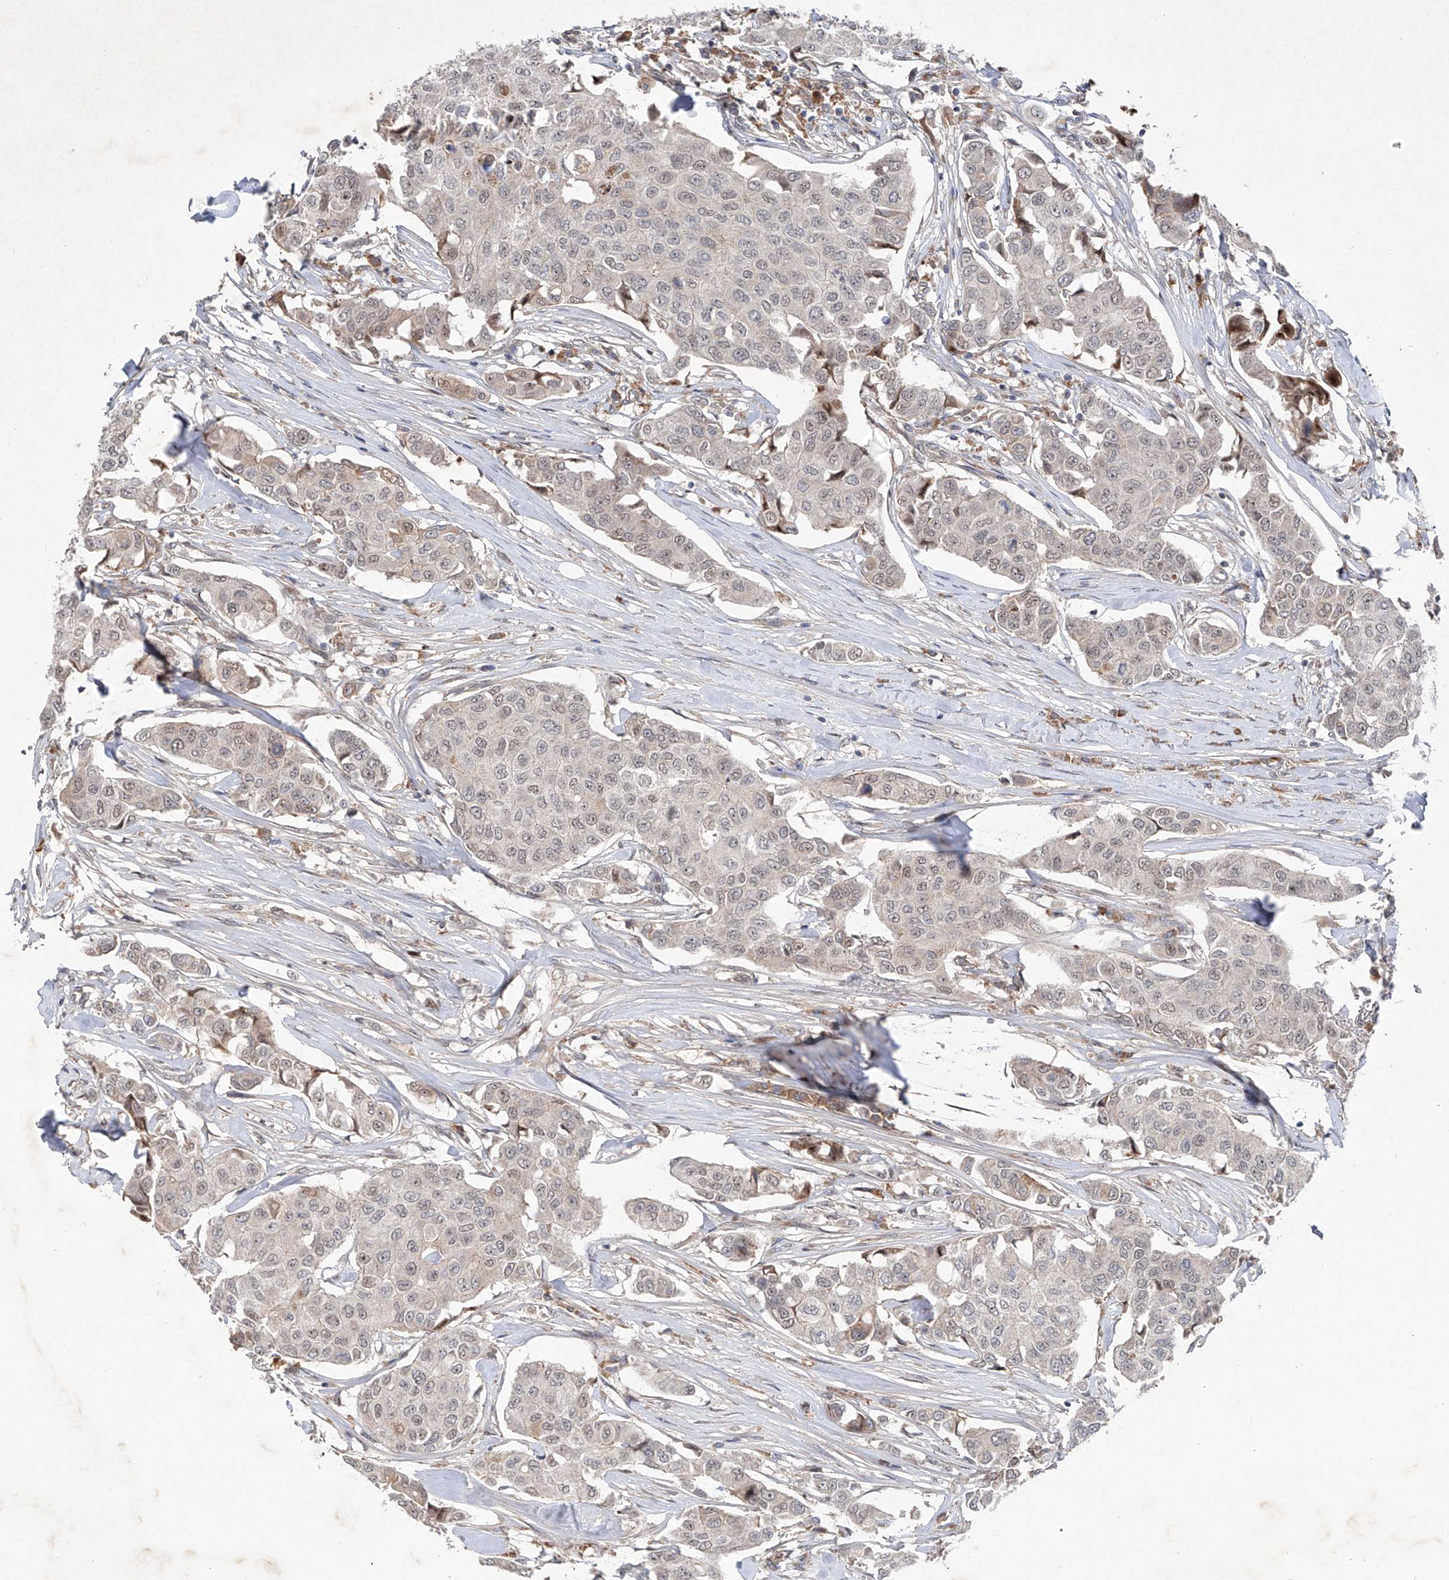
{"staining": {"intensity": "weak", "quantity": "<25%", "location": "cytoplasmic/membranous"}, "tissue": "breast cancer", "cell_type": "Tumor cells", "image_type": "cancer", "snomed": [{"axis": "morphology", "description": "Duct carcinoma"}, {"axis": "topography", "description": "Breast"}], "caption": "Tumor cells show no significant staining in breast cancer.", "gene": "FAM135A", "patient": {"sex": "female", "age": 80}}